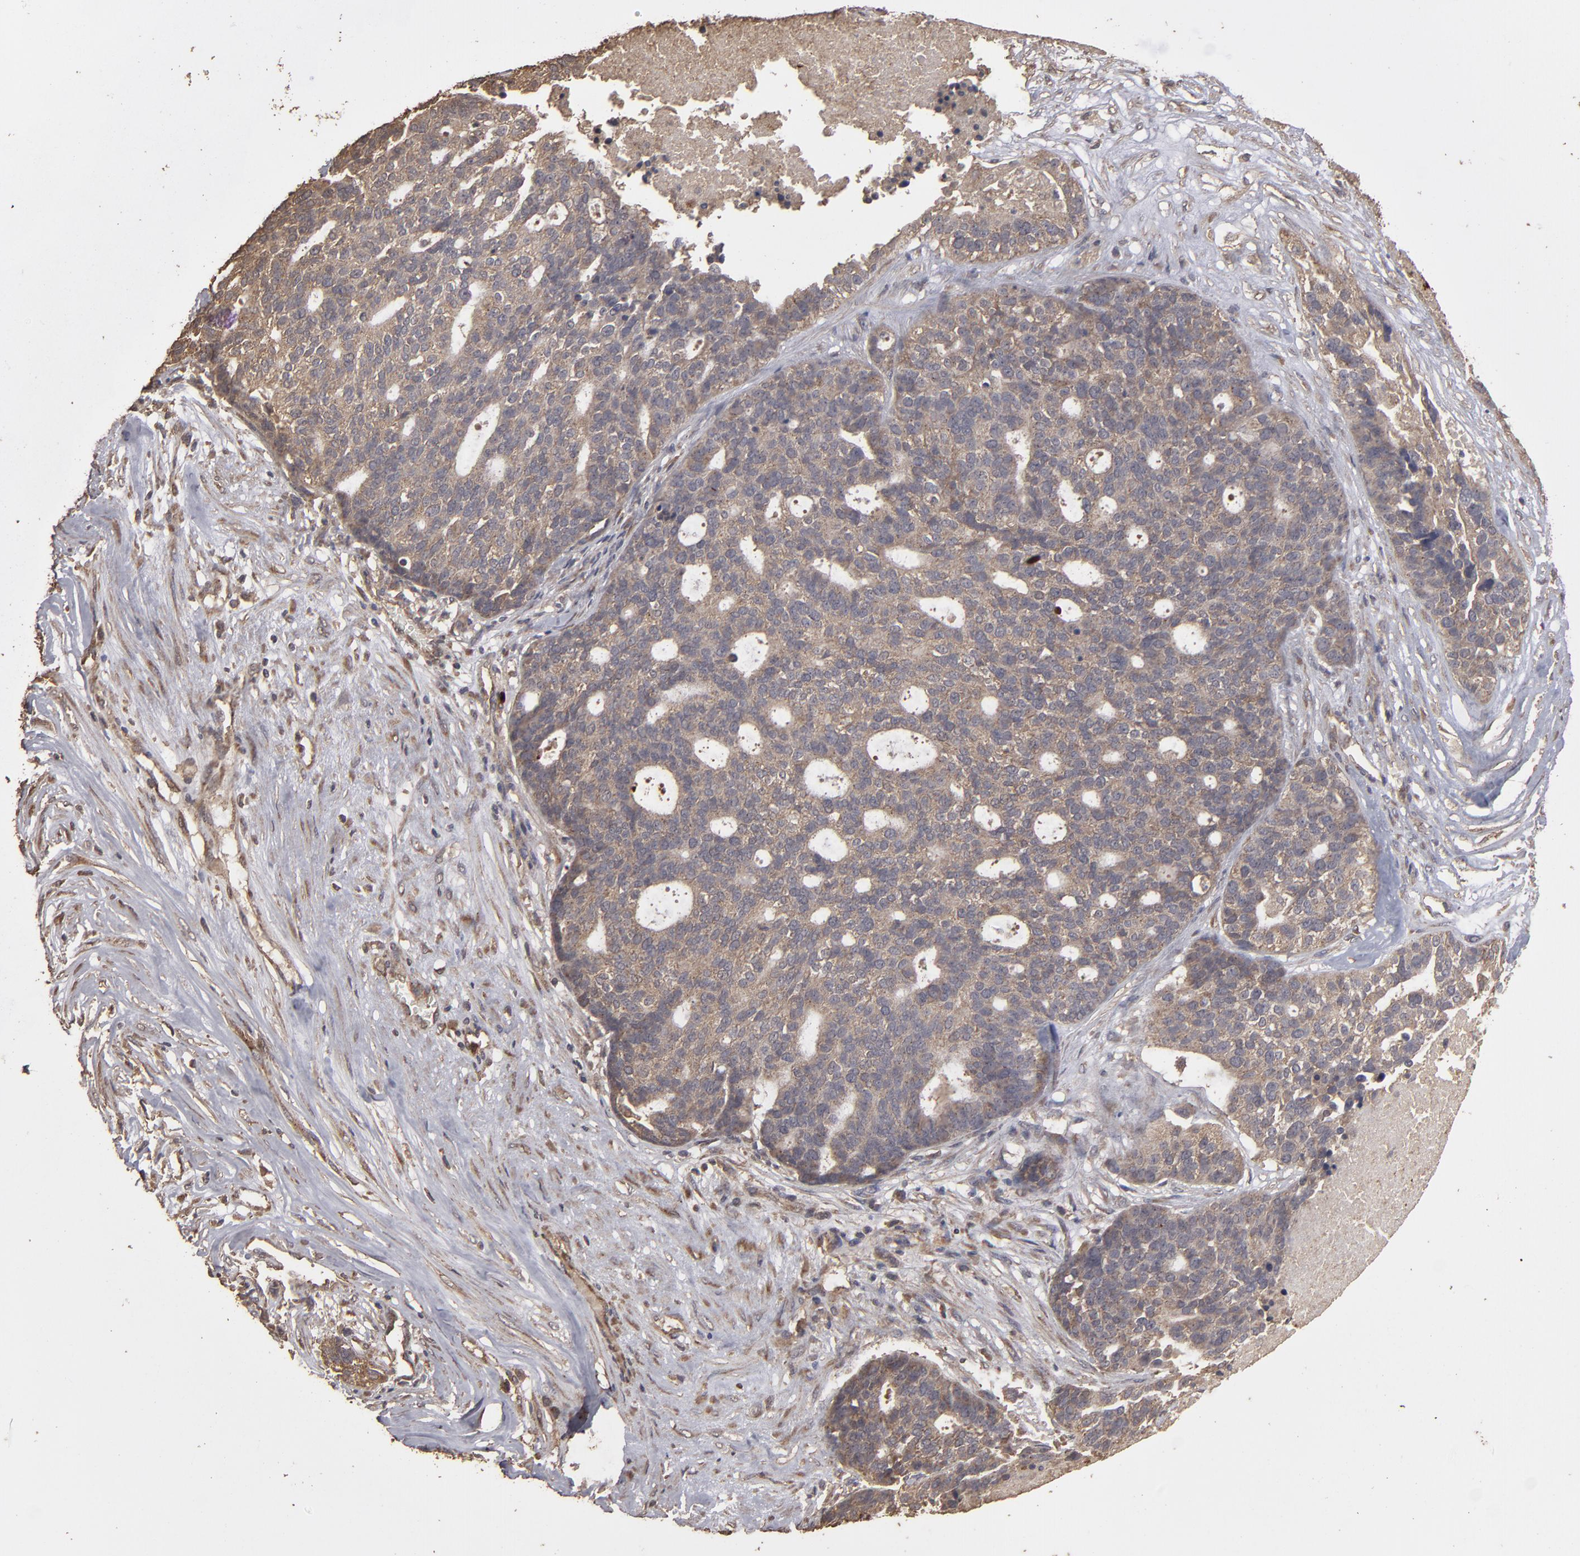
{"staining": {"intensity": "weak", "quantity": ">75%", "location": "cytoplasmic/membranous"}, "tissue": "ovarian cancer", "cell_type": "Tumor cells", "image_type": "cancer", "snomed": [{"axis": "morphology", "description": "Cystadenocarcinoma, serous, NOS"}, {"axis": "topography", "description": "Ovary"}], "caption": "IHC staining of ovarian cancer (serous cystadenocarcinoma), which exhibits low levels of weak cytoplasmic/membranous positivity in about >75% of tumor cells indicating weak cytoplasmic/membranous protein staining. The staining was performed using DAB (3,3'-diaminobenzidine) (brown) for protein detection and nuclei were counterstained in hematoxylin (blue).", "gene": "MMP2", "patient": {"sex": "female", "age": 59}}